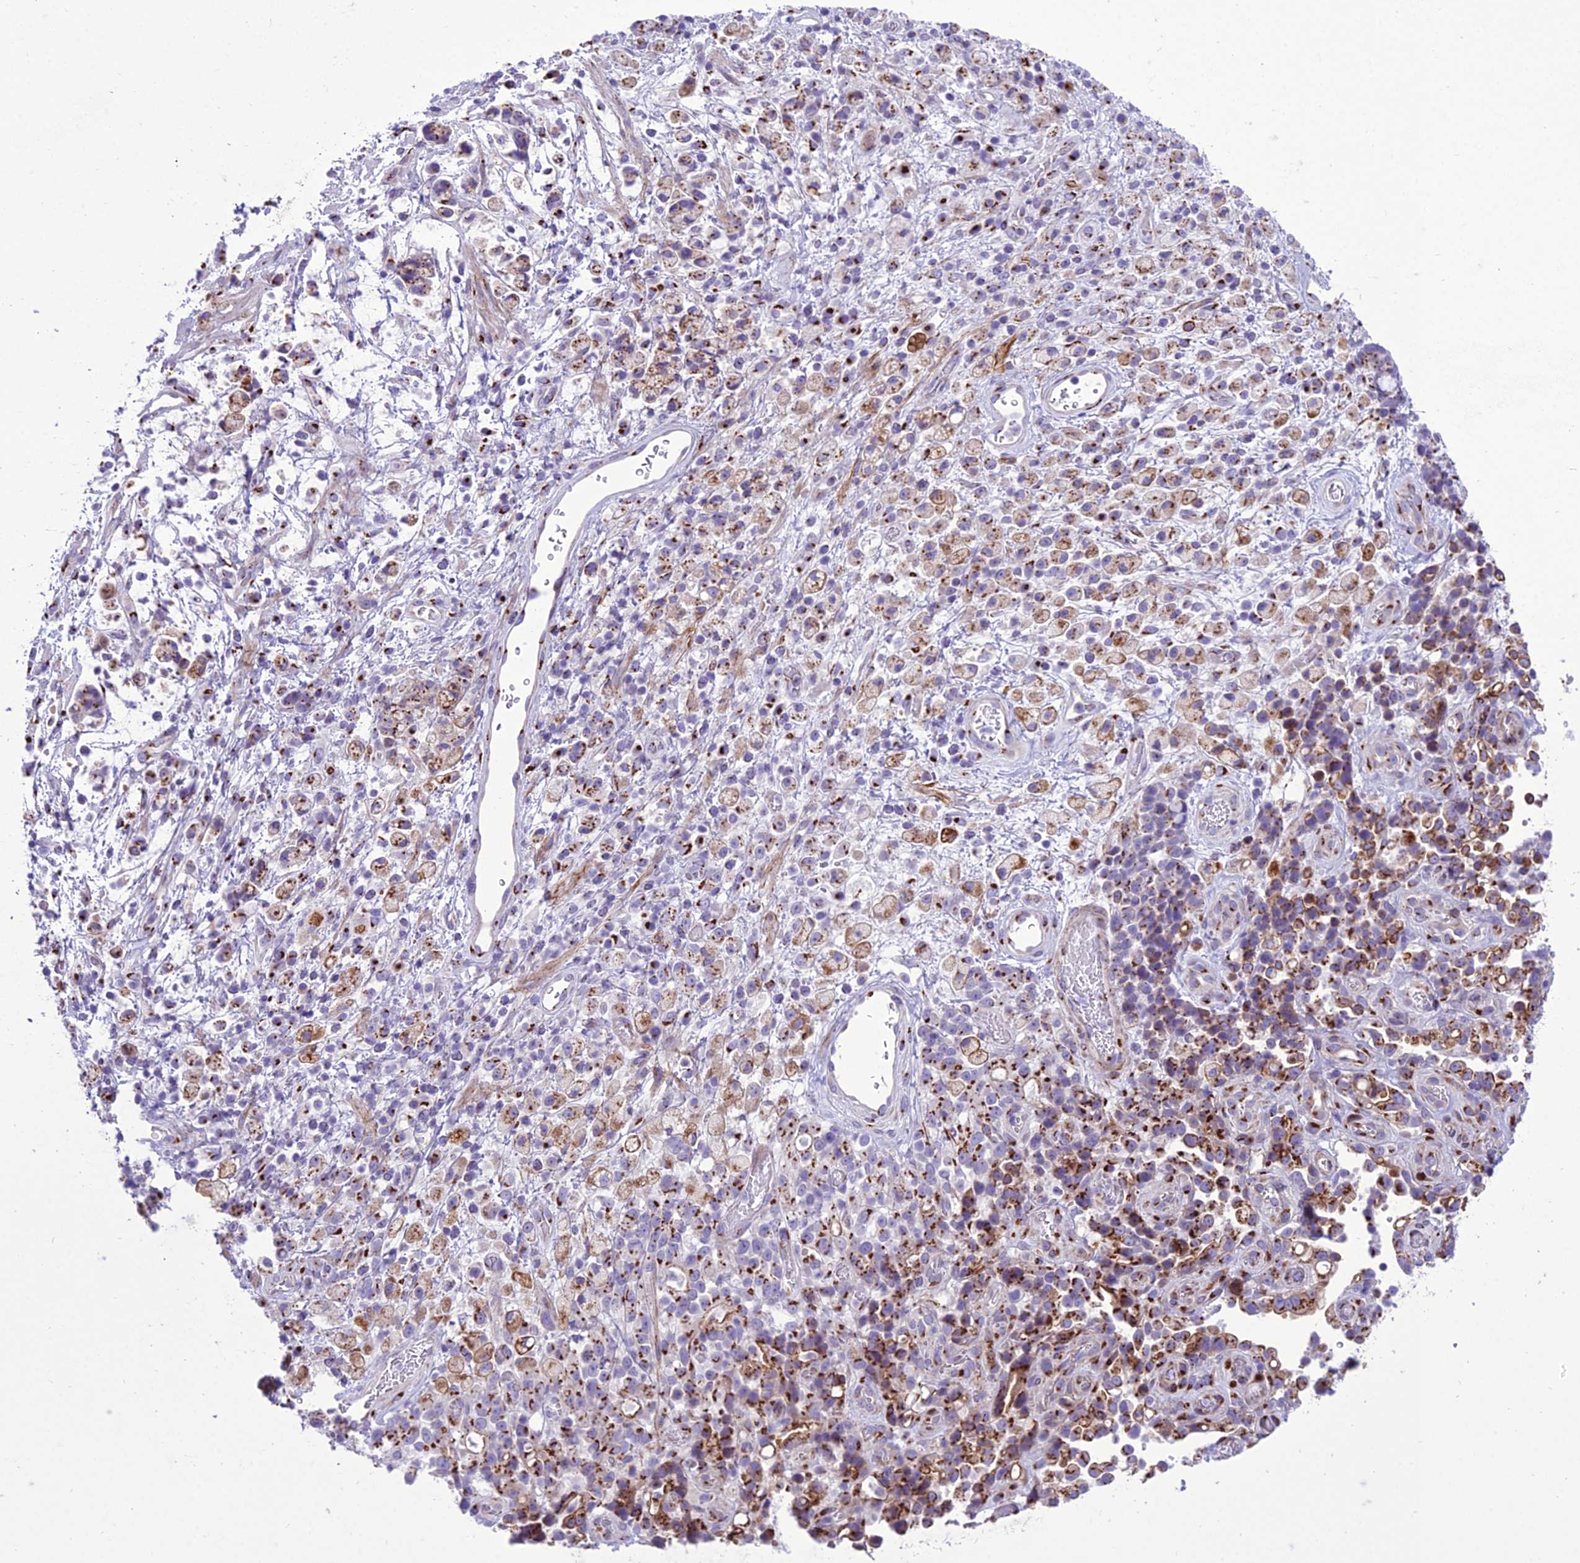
{"staining": {"intensity": "strong", "quantity": ">75%", "location": "cytoplasmic/membranous"}, "tissue": "stomach cancer", "cell_type": "Tumor cells", "image_type": "cancer", "snomed": [{"axis": "morphology", "description": "Adenocarcinoma, NOS"}, {"axis": "topography", "description": "Stomach"}], "caption": "Immunohistochemical staining of human stomach cancer (adenocarcinoma) displays strong cytoplasmic/membranous protein expression in approximately >75% of tumor cells. The protein of interest is shown in brown color, while the nuclei are stained blue.", "gene": "GOLM2", "patient": {"sex": "female", "age": 60}}